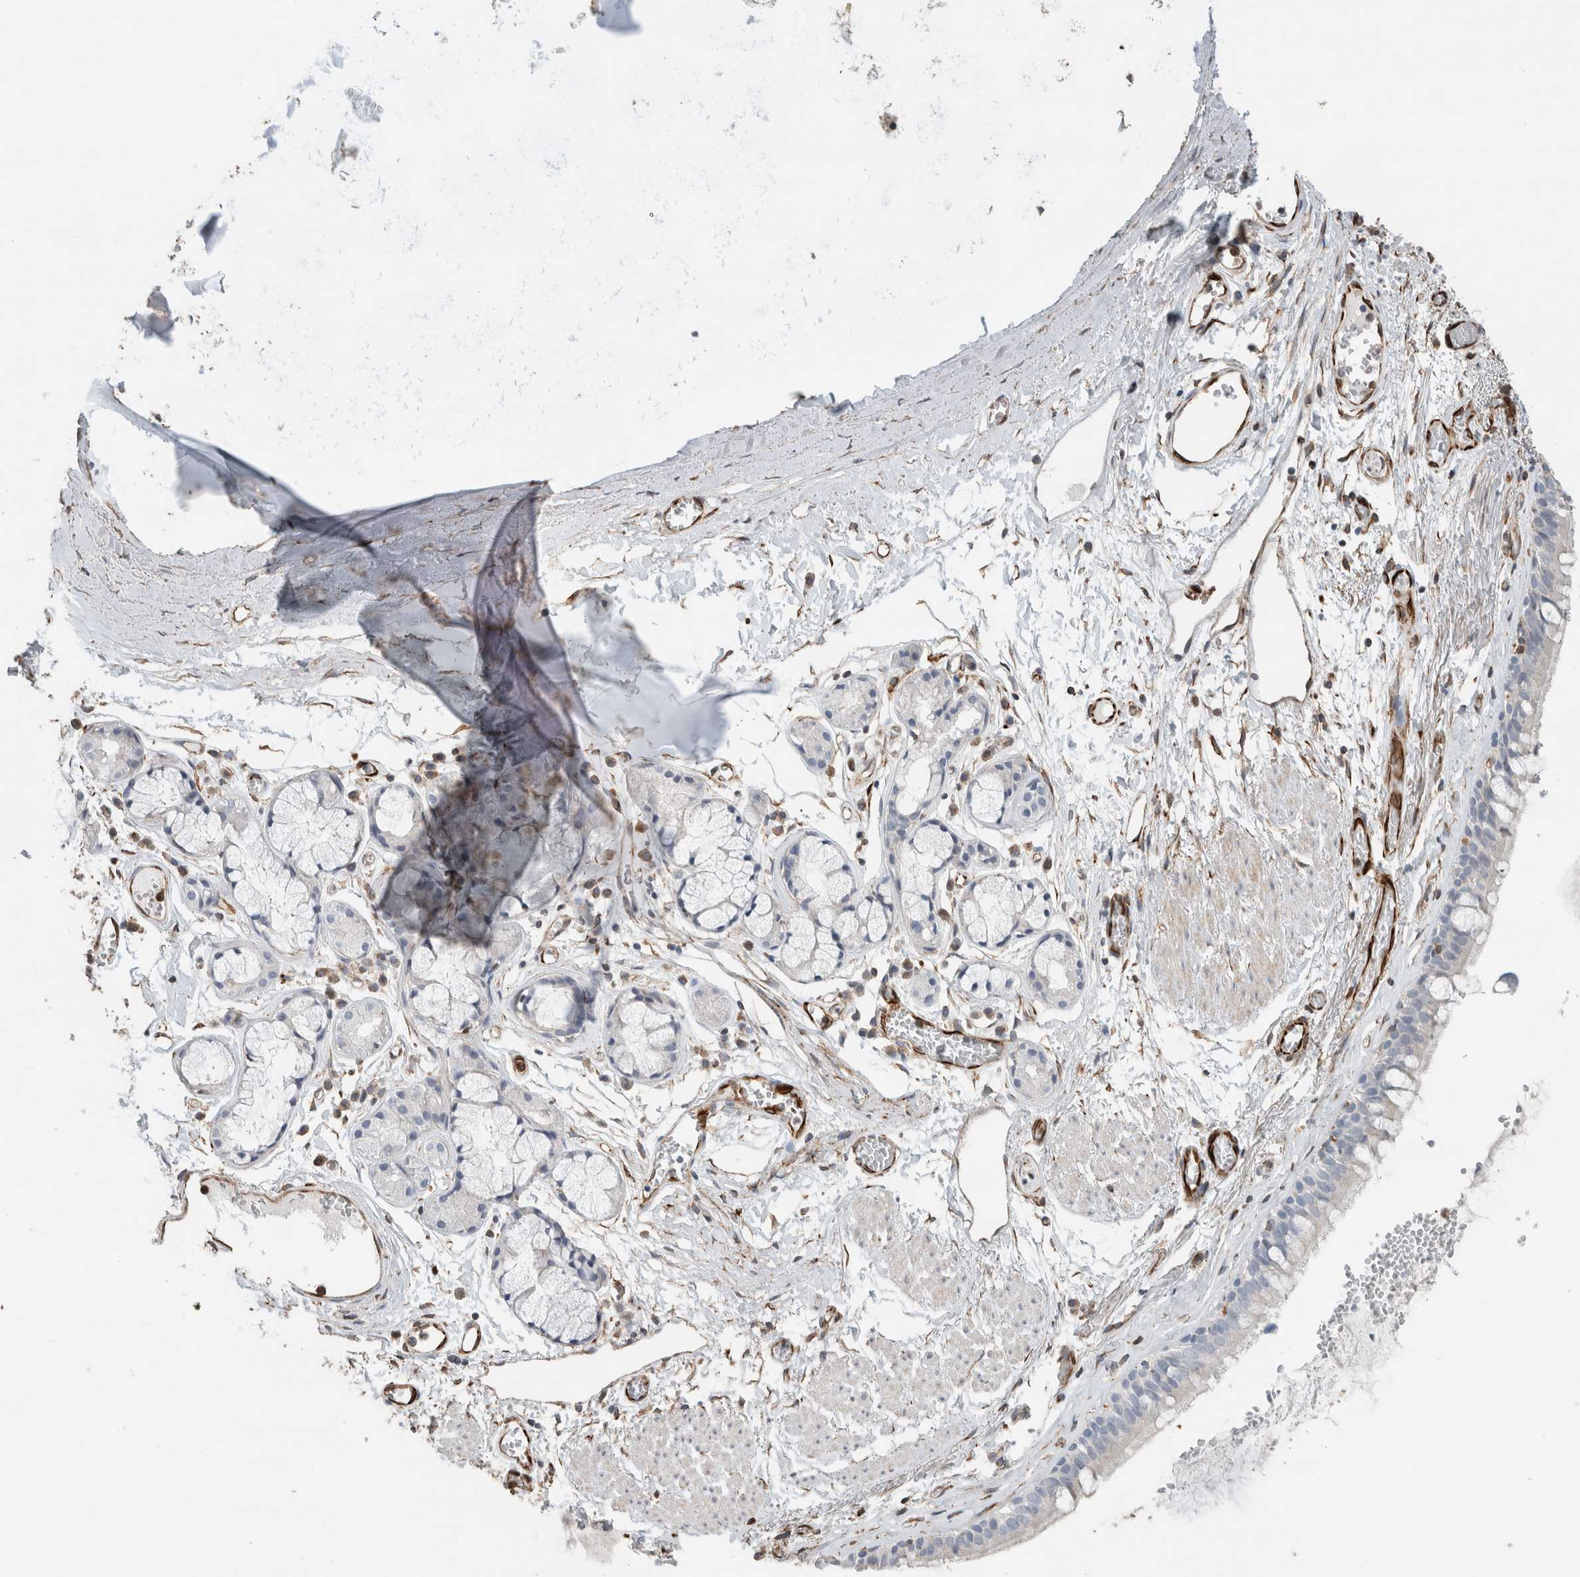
{"staining": {"intensity": "negative", "quantity": "none", "location": "none"}, "tissue": "bronchus", "cell_type": "Respiratory epithelial cells", "image_type": "normal", "snomed": [{"axis": "morphology", "description": "Normal tissue, NOS"}, {"axis": "topography", "description": "Bronchus"}, {"axis": "topography", "description": "Lung"}], "caption": "Respiratory epithelial cells are negative for brown protein staining in unremarkable bronchus.", "gene": "LY86", "patient": {"sex": "male", "age": 56}}